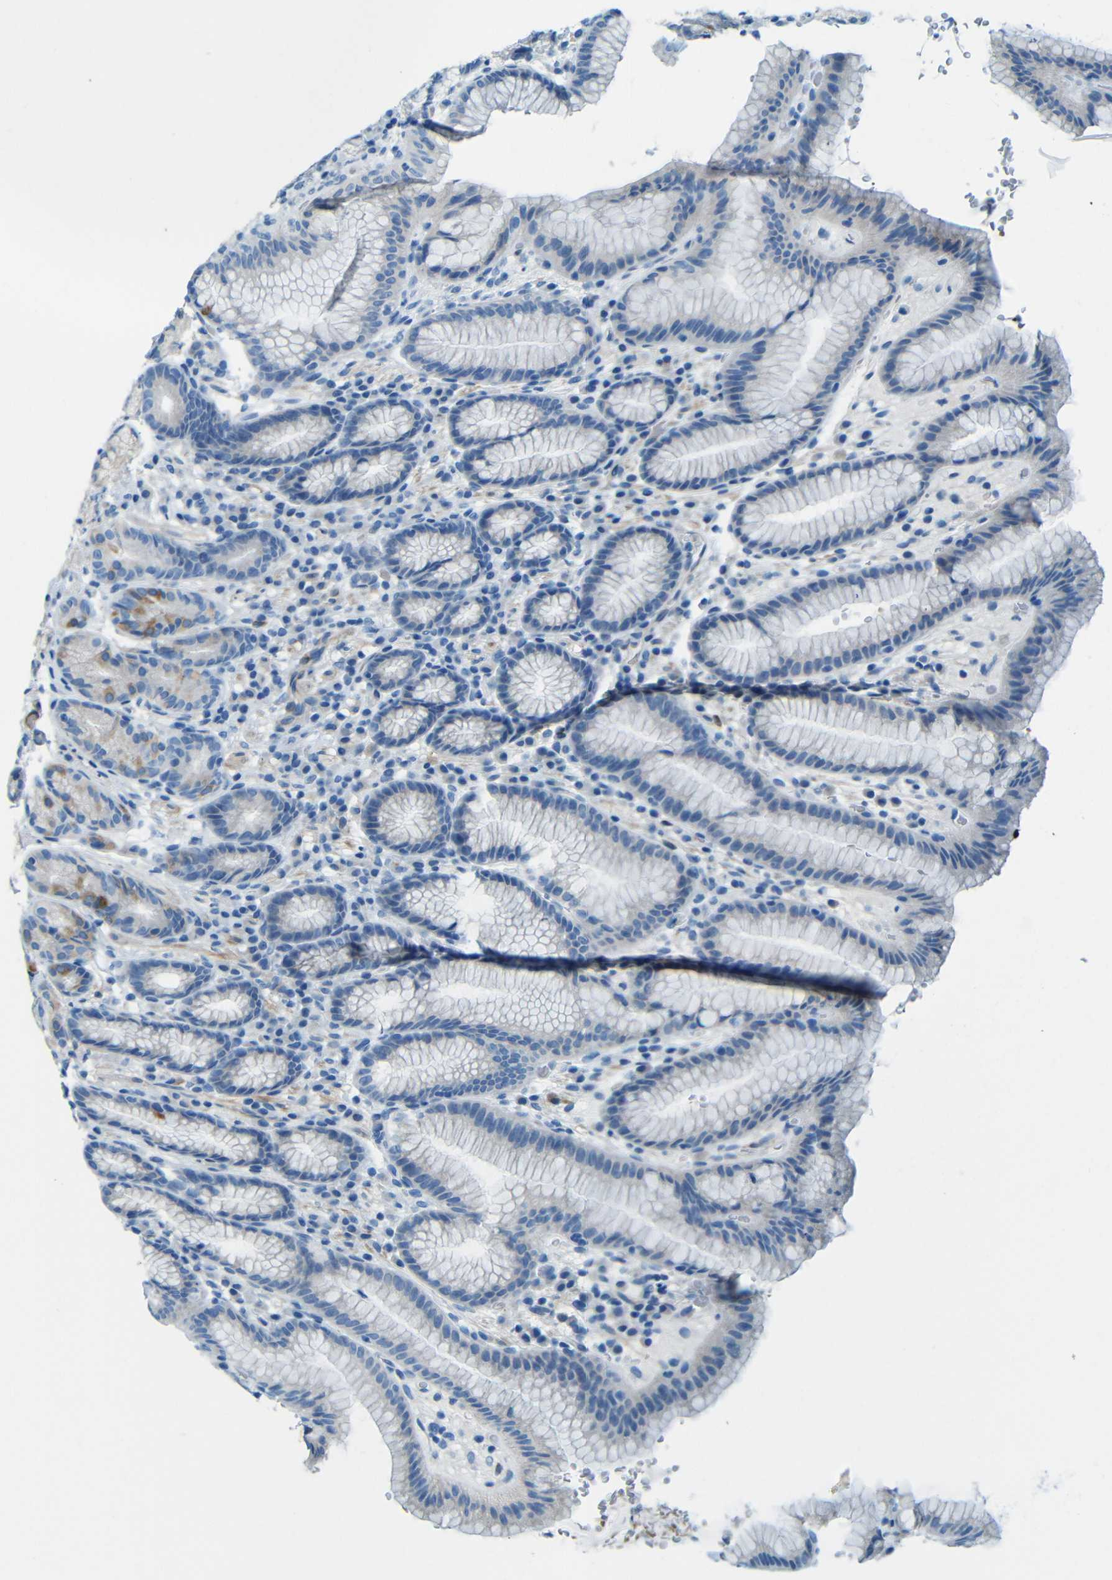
{"staining": {"intensity": "weak", "quantity": "<25%", "location": "cytoplasmic/membranous"}, "tissue": "stomach", "cell_type": "Glandular cells", "image_type": "normal", "snomed": [{"axis": "morphology", "description": "Normal tissue, NOS"}, {"axis": "topography", "description": "Stomach, lower"}], "caption": "Immunohistochemical staining of unremarkable stomach shows no significant staining in glandular cells. The staining was performed using DAB (3,3'-diaminobenzidine) to visualize the protein expression in brown, while the nuclei were stained in blue with hematoxylin (Magnification: 20x).", "gene": "MAP2", "patient": {"sex": "male", "age": 52}}